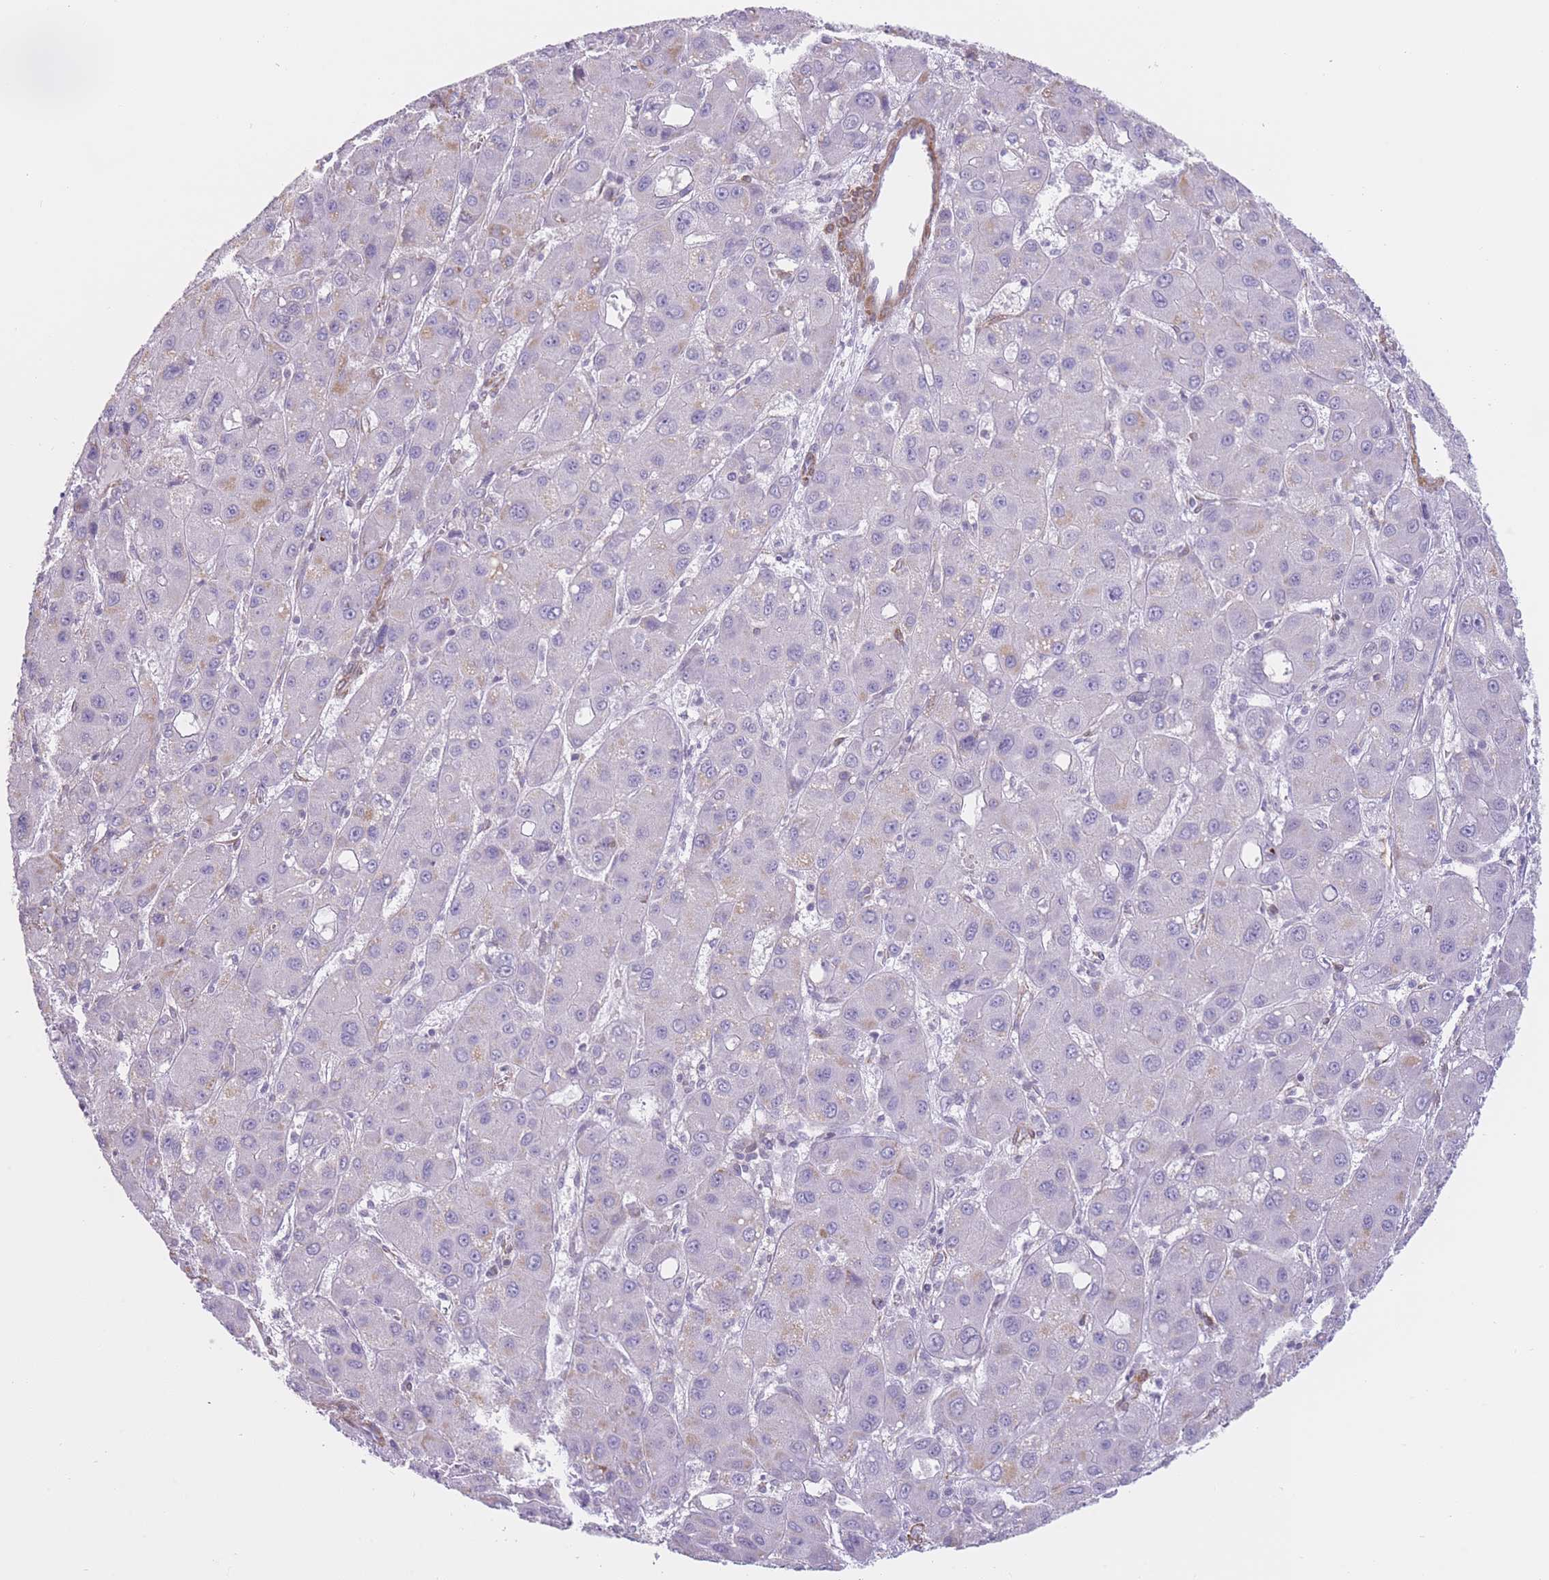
{"staining": {"intensity": "negative", "quantity": "none", "location": "none"}, "tissue": "liver cancer", "cell_type": "Tumor cells", "image_type": "cancer", "snomed": [{"axis": "morphology", "description": "Carcinoma, Hepatocellular, NOS"}, {"axis": "topography", "description": "Liver"}], "caption": "An immunohistochemistry (IHC) micrograph of hepatocellular carcinoma (liver) is shown. There is no staining in tumor cells of hepatocellular carcinoma (liver).", "gene": "OR11H12", "patient": {"sex": "male", "age": 55}}